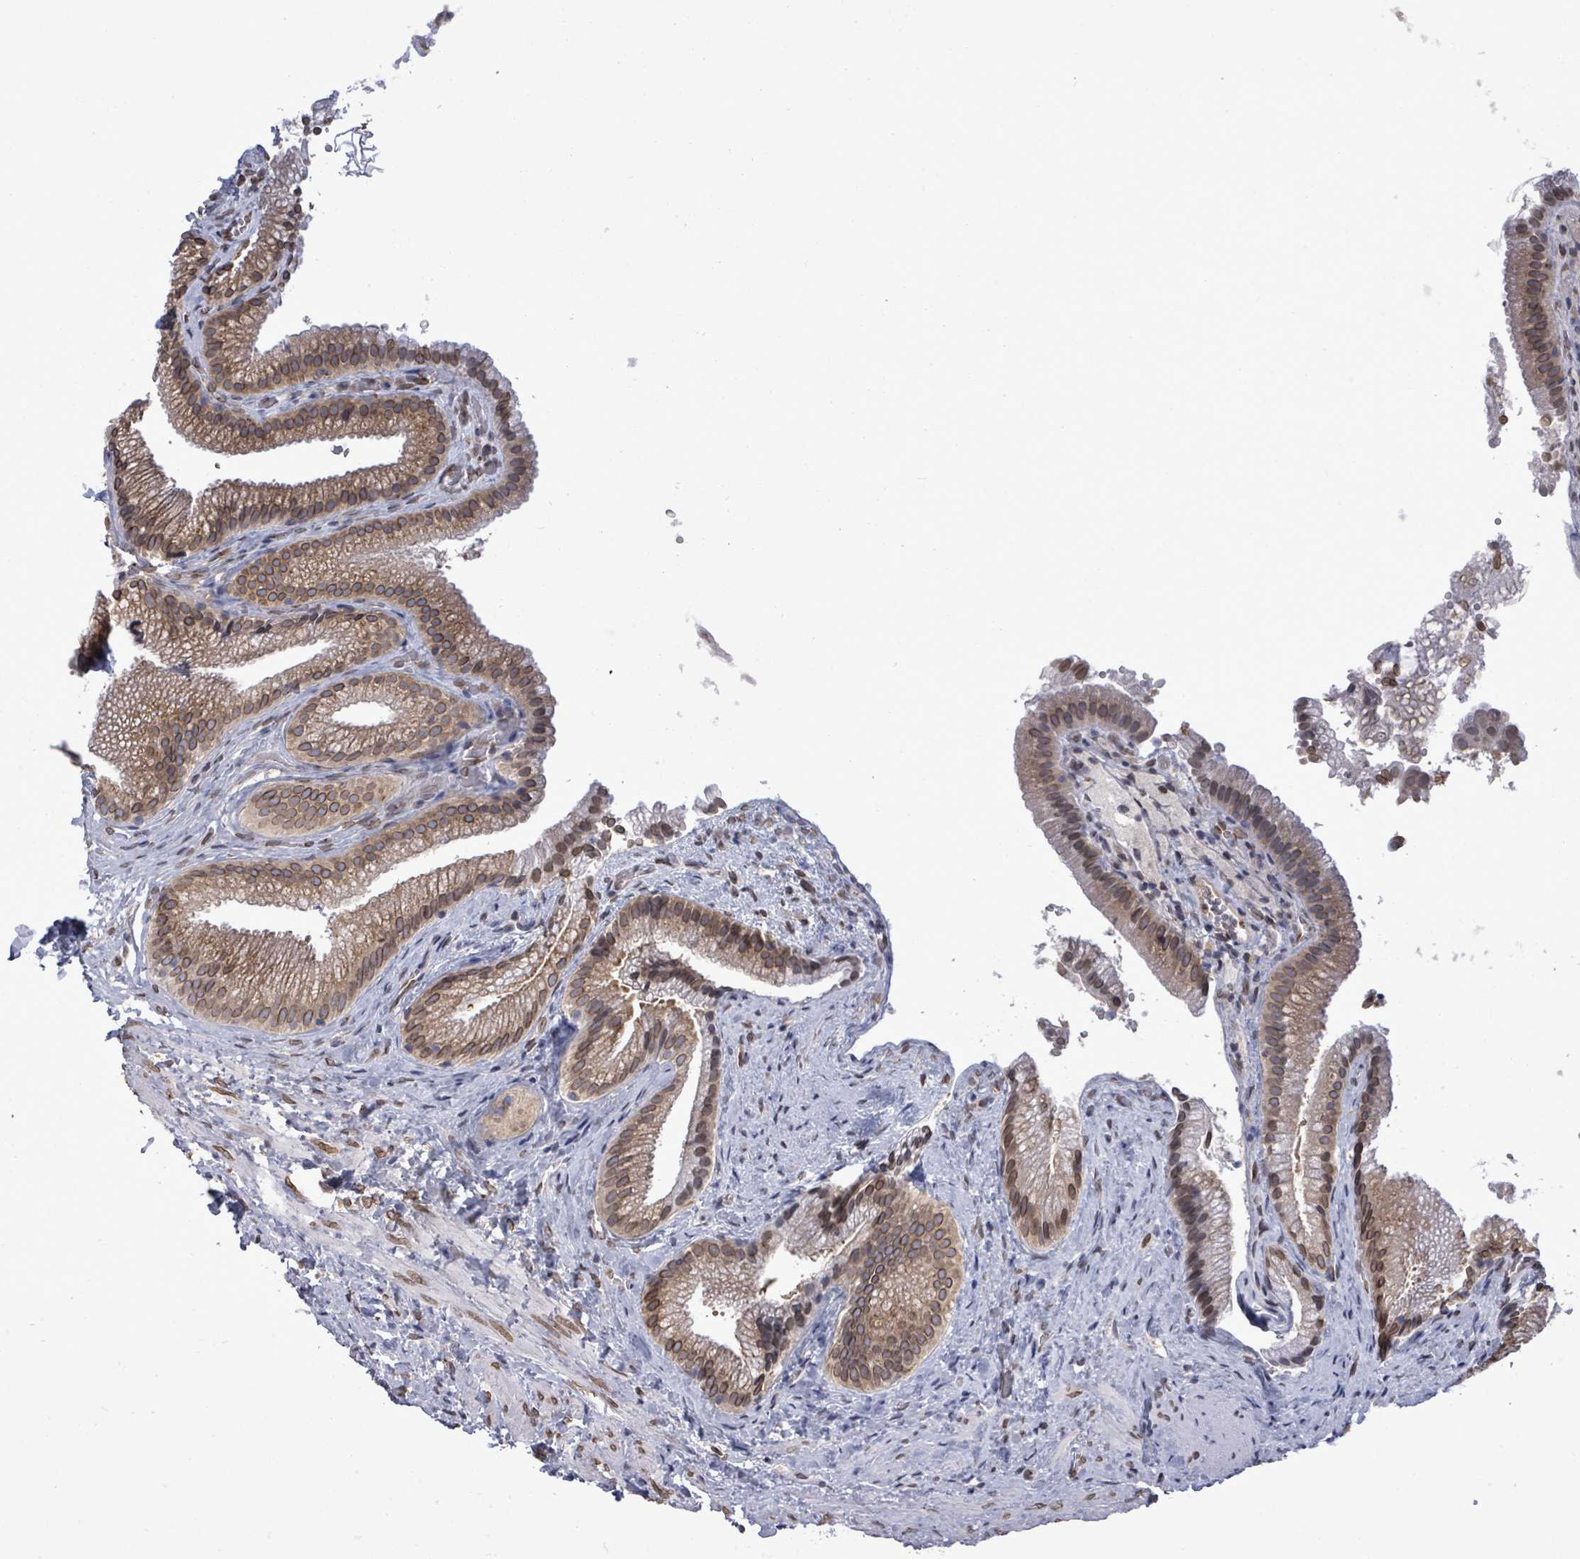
{"staining": {"intensity": "moderate", "quantity": ">75%", "location": "cytoplasmic/membranous,nuclear"}, "tissue": "gallbladder", "cell_type": "Glandular cells", "image_type": "normal", "snomed": [{"axis": "morphology", "description": "Normal tissue, NOS"}, {"axis": "morphology", "description": "Inflammation, NOS"}, {"axis": "topography", "description": "Gallbladder"}], "caption": "High-power microscopy captured an immunohistochemistry (IHC) image of unremarkable gallbladder, revealing moderate cytoplasmic/membranous,nuclear positivity in about >75% of glandular cells. Immunohistochemistry (ihc) stains the protein of interest in brown and the nuclei are stained blue.", "gene": "ARFGAP1", "patient": {"sex": "male", "age": 51}}